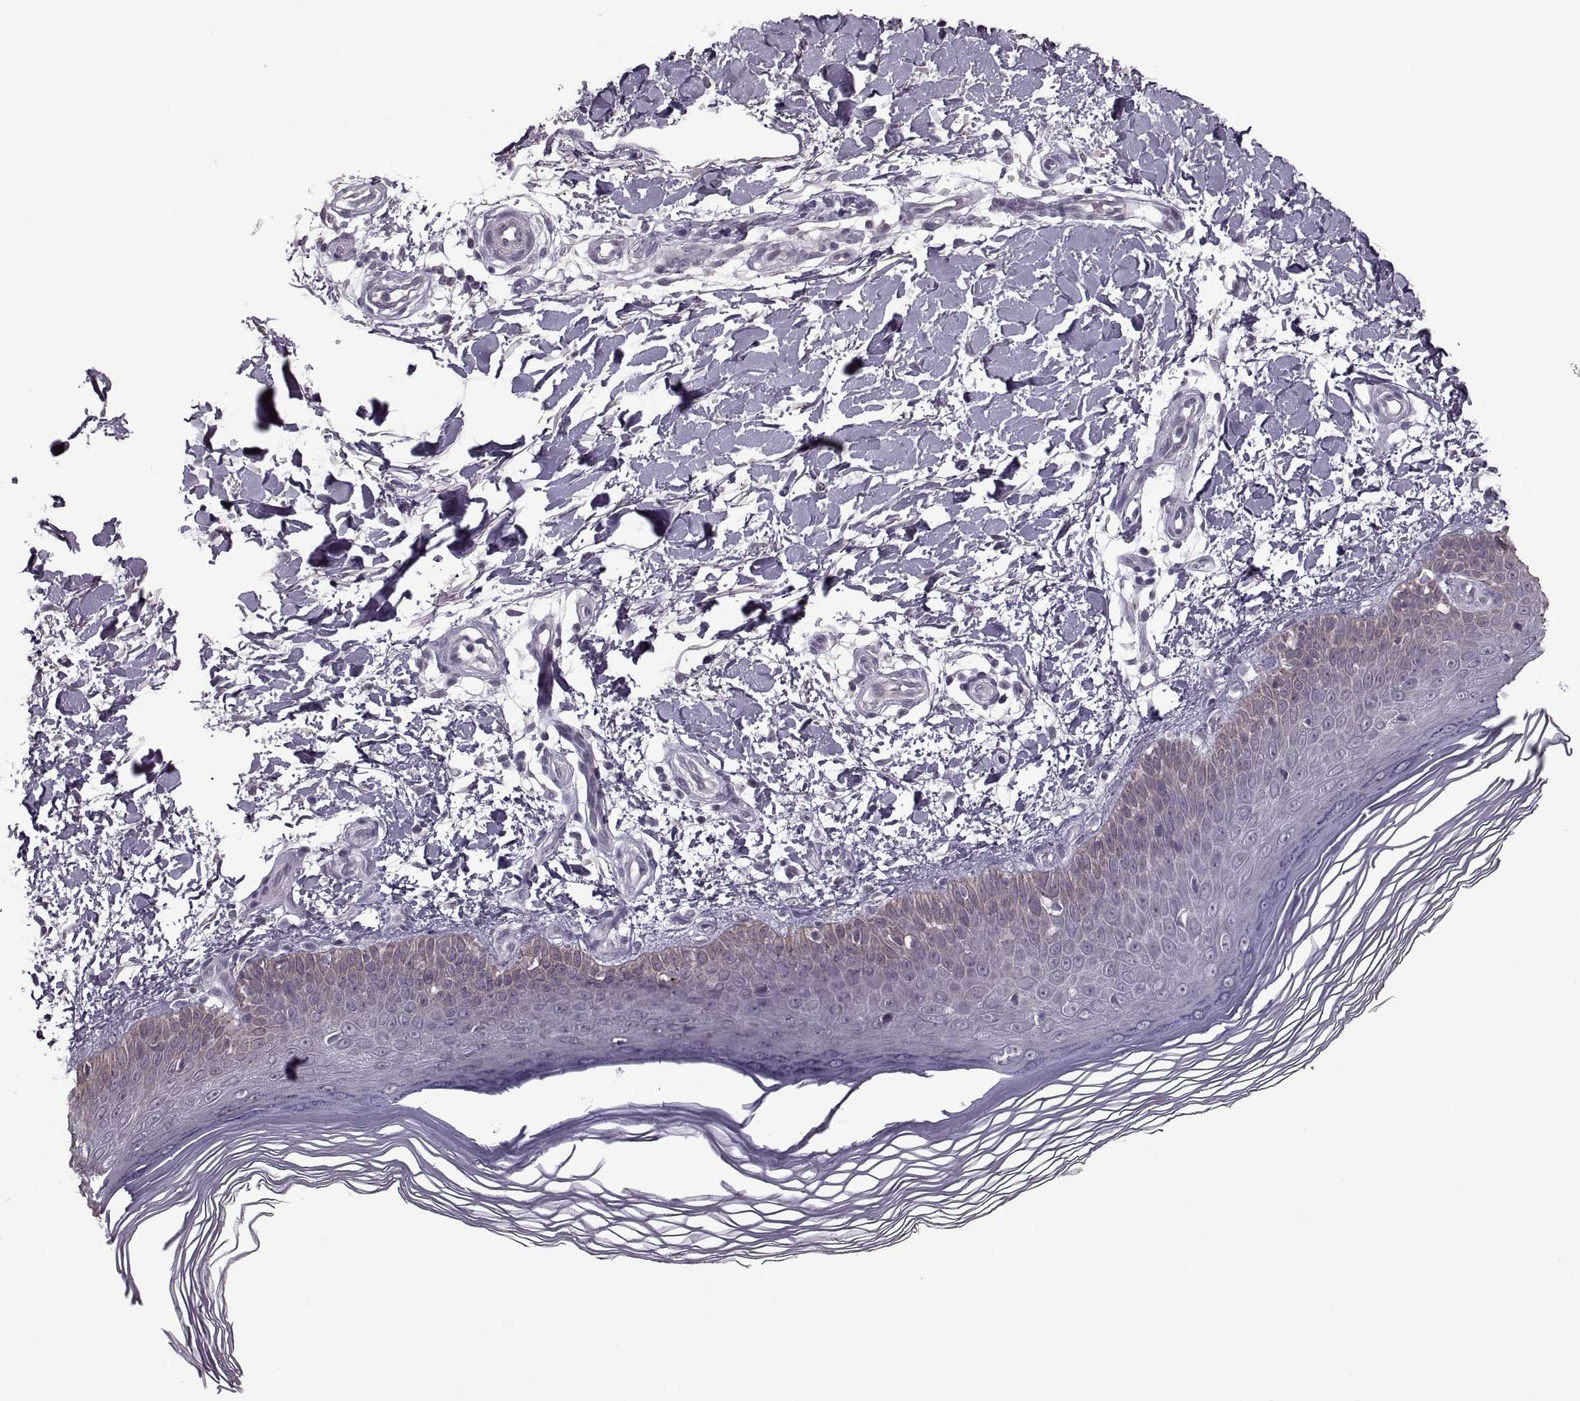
{"staining": {"intensity": "negative", "quantity": "none", "location": "none"}, "tissue": "skin", "cell_type": "Fibroblasts", "image_type": "normal", "snomed": [{"axis": "morphology", "description": "Normal tissue, NOS"}, {"axis": "topography", "description": "Skin"}], "caption": "Immunohistochemistry micrograph of benign human skin stained for a protein (brown), which reveals no staining in fibroblasts.", "gene": "MGAT4D", "patient": {"sex": "female", "age": 62}}